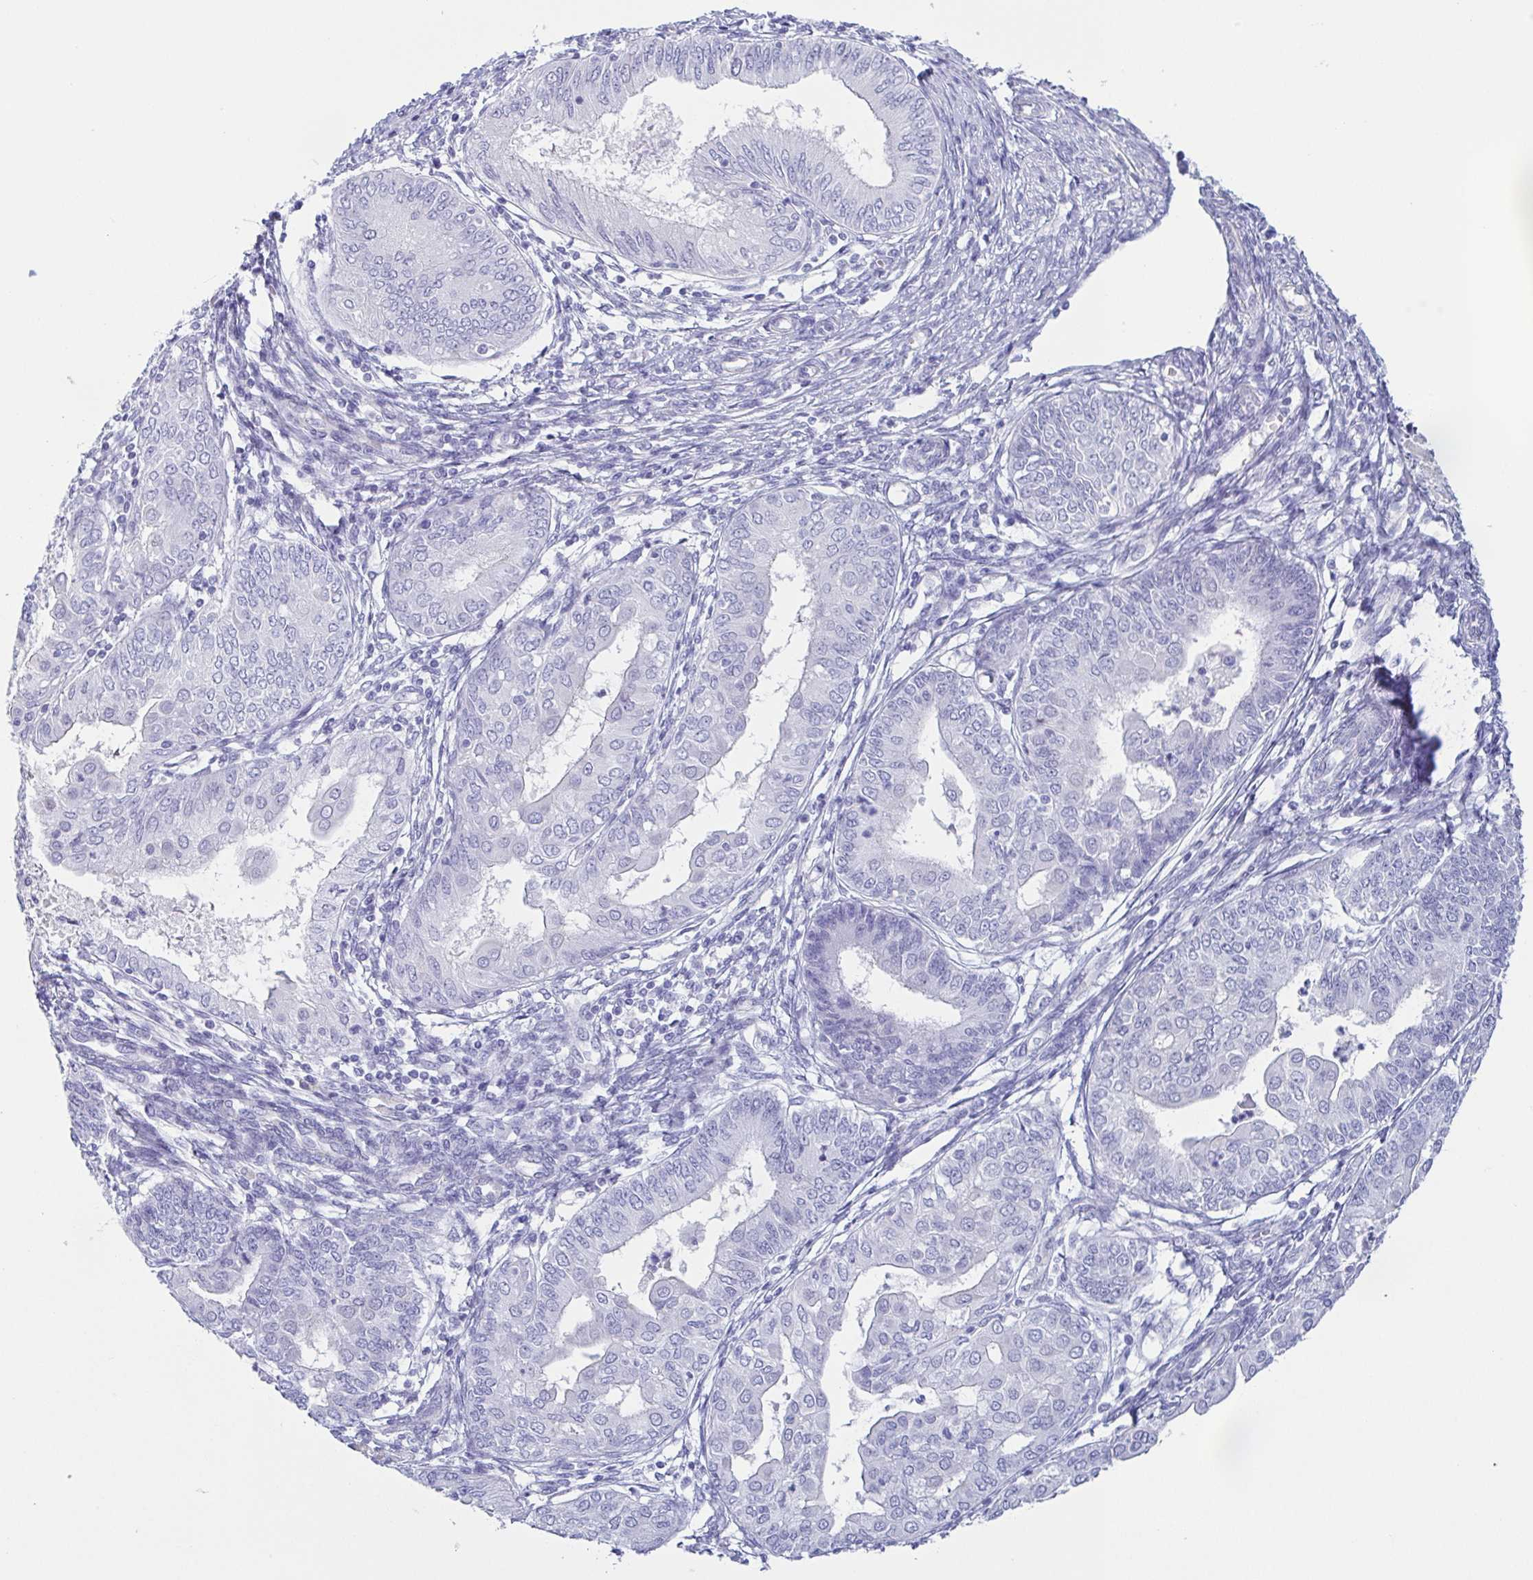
{"staining": {"intensity": "negative", "quantity": "none", "location": "none"}, "tissue": "endometrial cancer", "cell_type": "Tumor cells", "image_type": "cancer", "snomed": [{"axis": "morphology", "description": "Adenocarcinoma, NOS"}, {"axis": "topography", "description": "Endometrium"}], "caption": "Protein analysis of endometrial cancer displays no significant positivity in tumor cells.", "gene": "PRR4", "patient": {"sex": "female", "age": 68}}